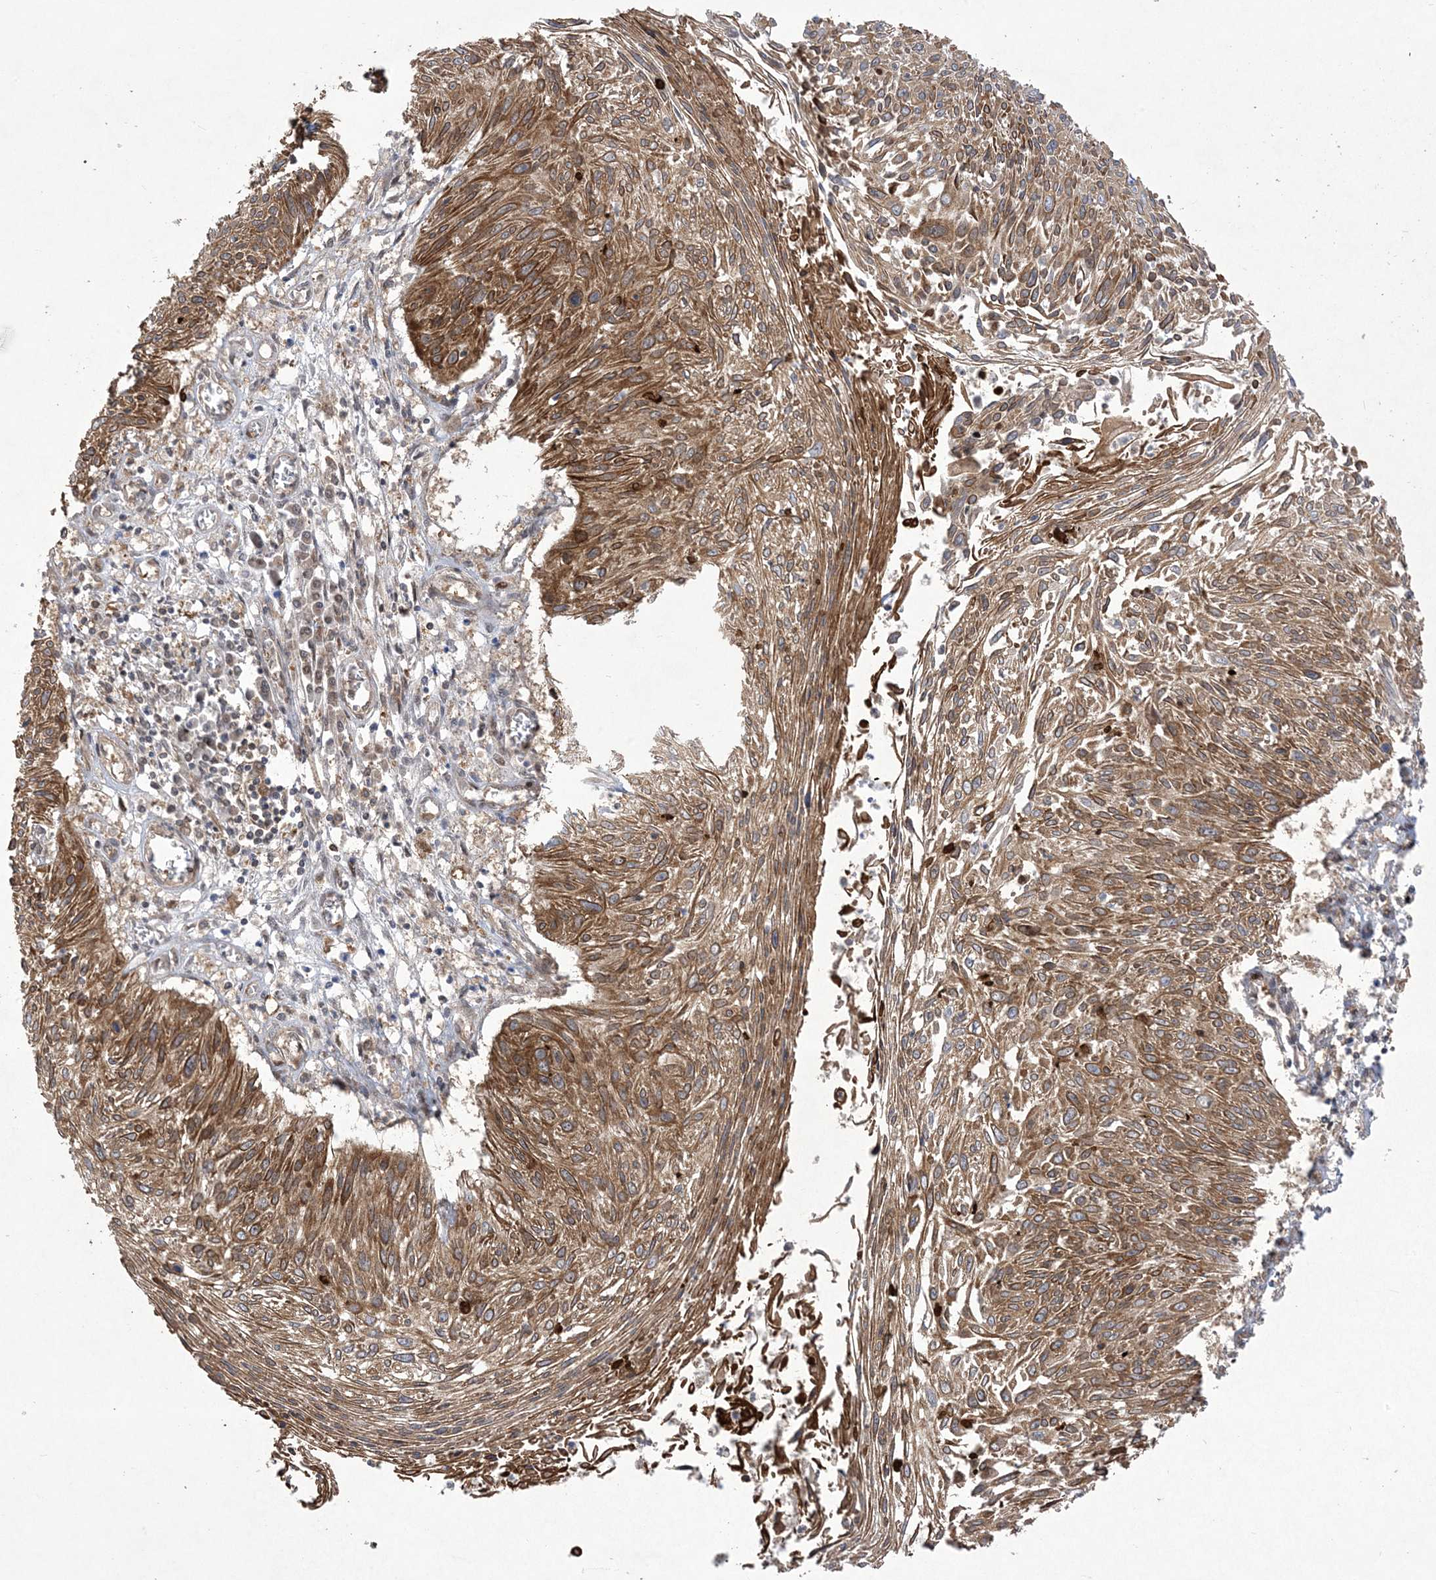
{"staining": {"intensity": "moderate", "quantity": ">75%", "location": "cytoplasmic/membranous"}, "tissue": "cervical cancer", "cell_type": "Tumor cells", "image_type": "cancer", "snomed": [{"axis": "morphology", "description": "Squamous cell carcinoma, NOS"}, {"axis": "topography", "description": "Cervix"}], "caption": "Brown immunohistochemical staining in human cervical cancer (squamous cell carcinoma) exhibits moderate cytoplasmic/membranous staining in about >75% of tumor cells. Immunohistochemistry (ihc) stains the protein in brown and the nuclei are stained blue.", "gene": "SOGA3", "patient": {"sex": "female", "age": 51}}